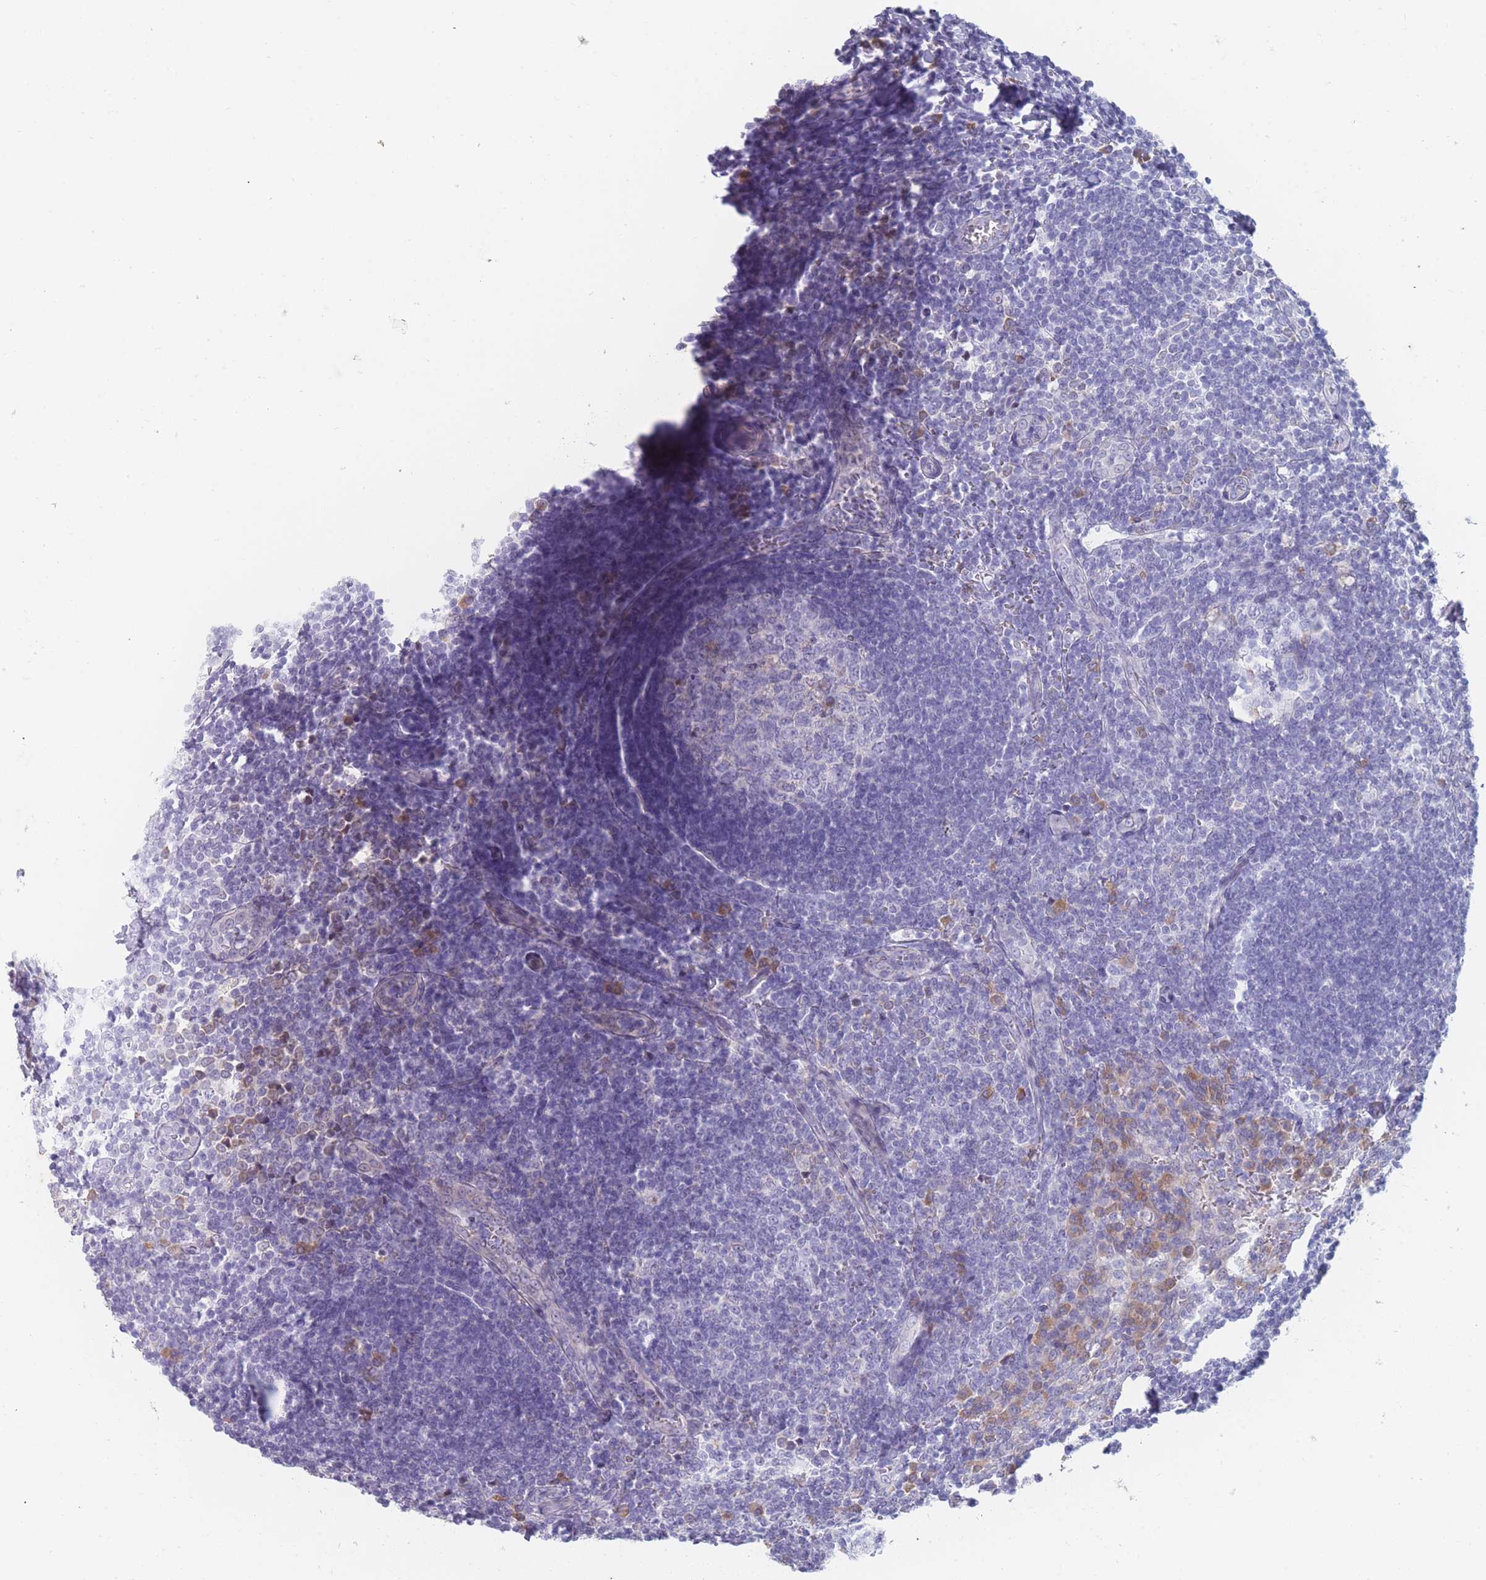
{"staining": {"intensity": "moderate", "quantity": "<25%", "location": "cytoplasmic/membranous"}, "tissue": "tonsil", "cell_type": "Germinal center cells", "image_type": "normal", "snomed": [{"axis": "morphology", "description": "Normal tissue, NOS"}, {"axis": "topography", "description": "Tonsil"}], "caption": "Protein positivity by immunohistochemistry shows moderate cytoplasmic/membranous positivity in about <25% of germinal center cells in unremarkable tonsil.", "gene": "TMED10", "patient": {"sex": "male", "age": 27}}